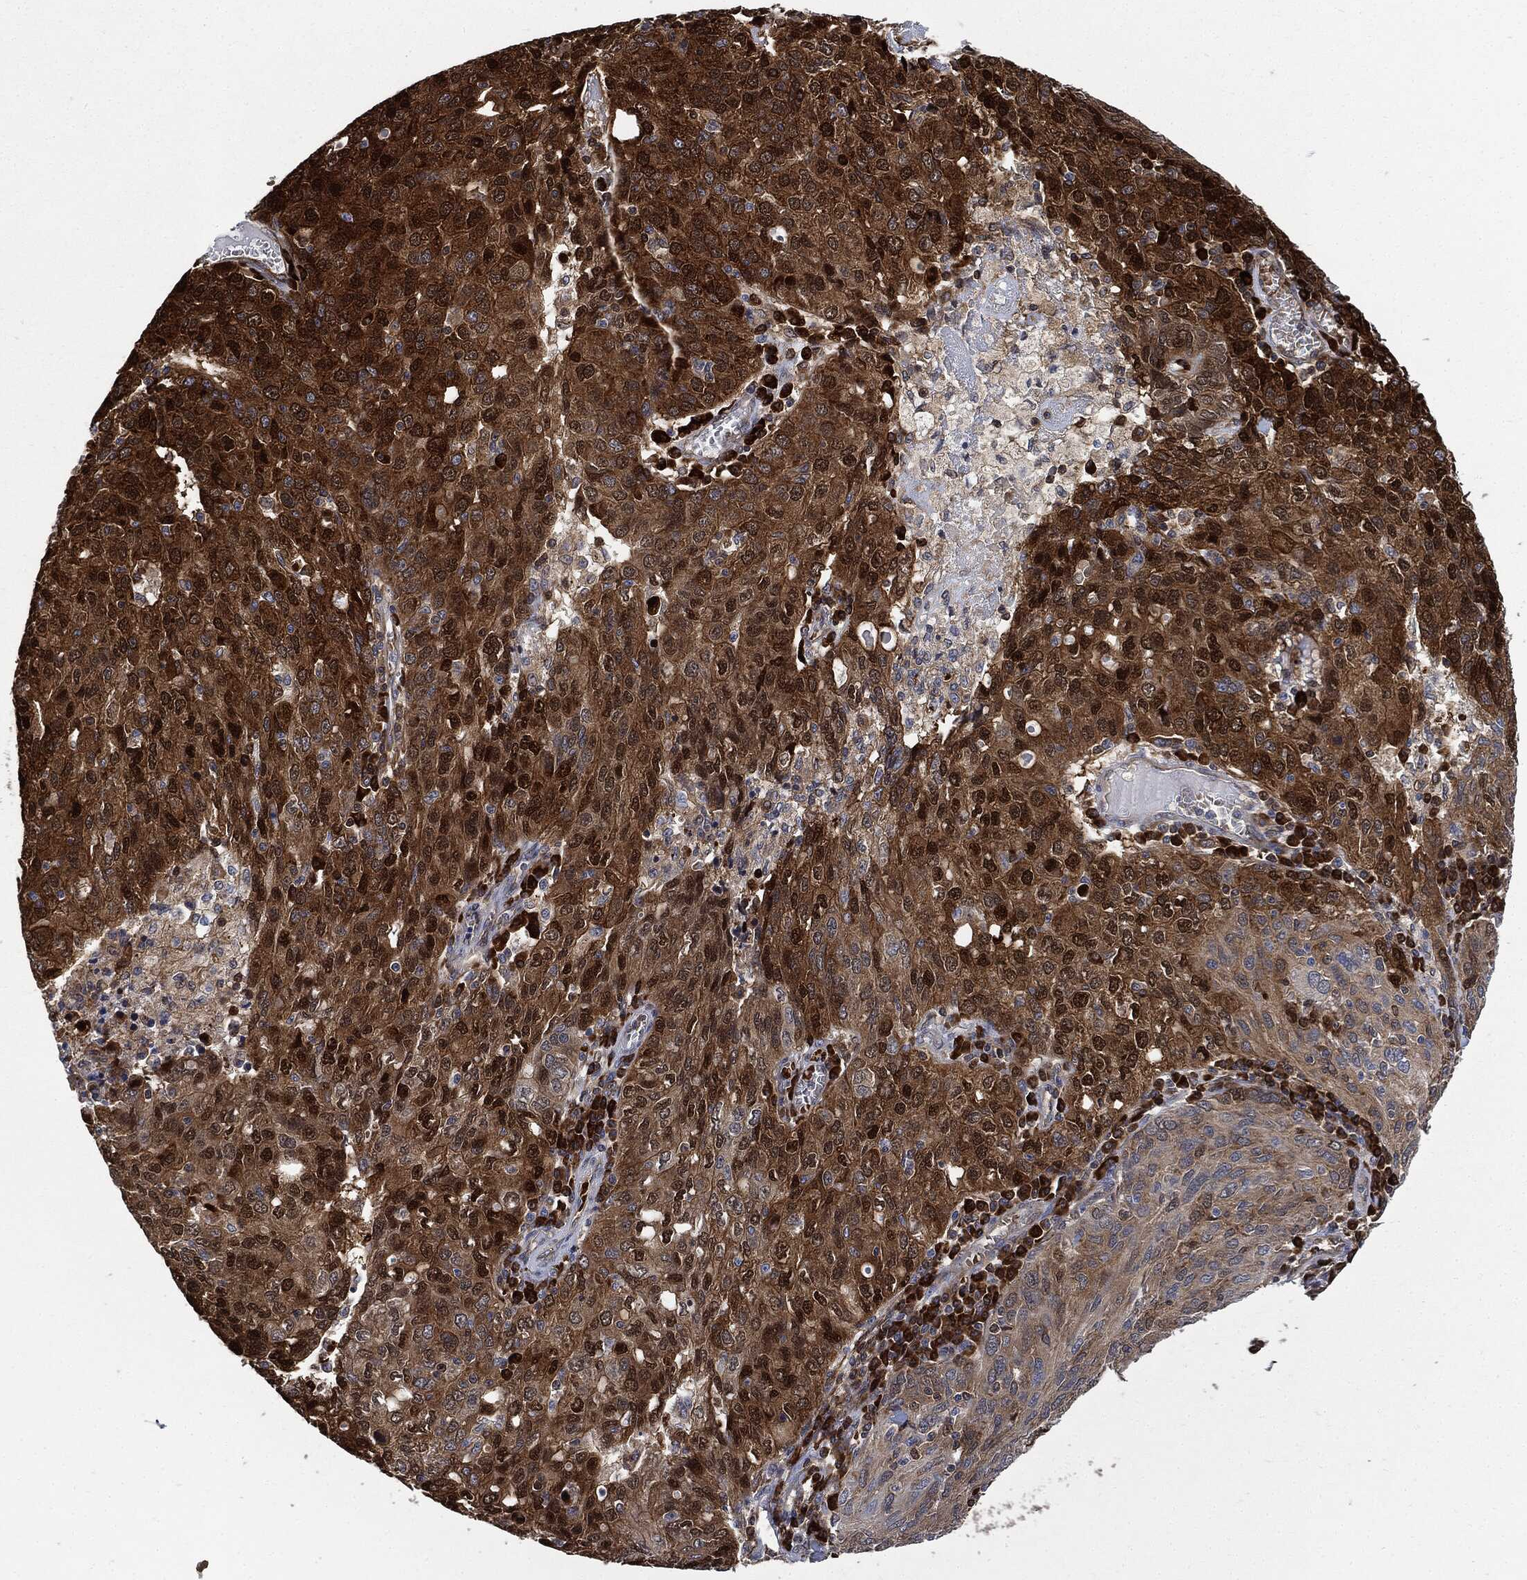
{"staining": {"intensity": "strong", "quantity": ">75%", "location": "cytoplasmic/membranous"}, "tissue": "ovarian cancer", "cell_type": "Tumor cells", "image_type": "cancer", "snomed": [{"axis": "morphology", "description": "Carcinoma, endometroid"}, {"axis": "topography", "description": "Ovary"}], "caption": "Tumor cells show strong cytoplasmic/membranous positivity in about >75% of cells in endometroid carcinoma (ovarian).", "gene": "PRDX2", "patient": {"sex": "female", "age": 50}}